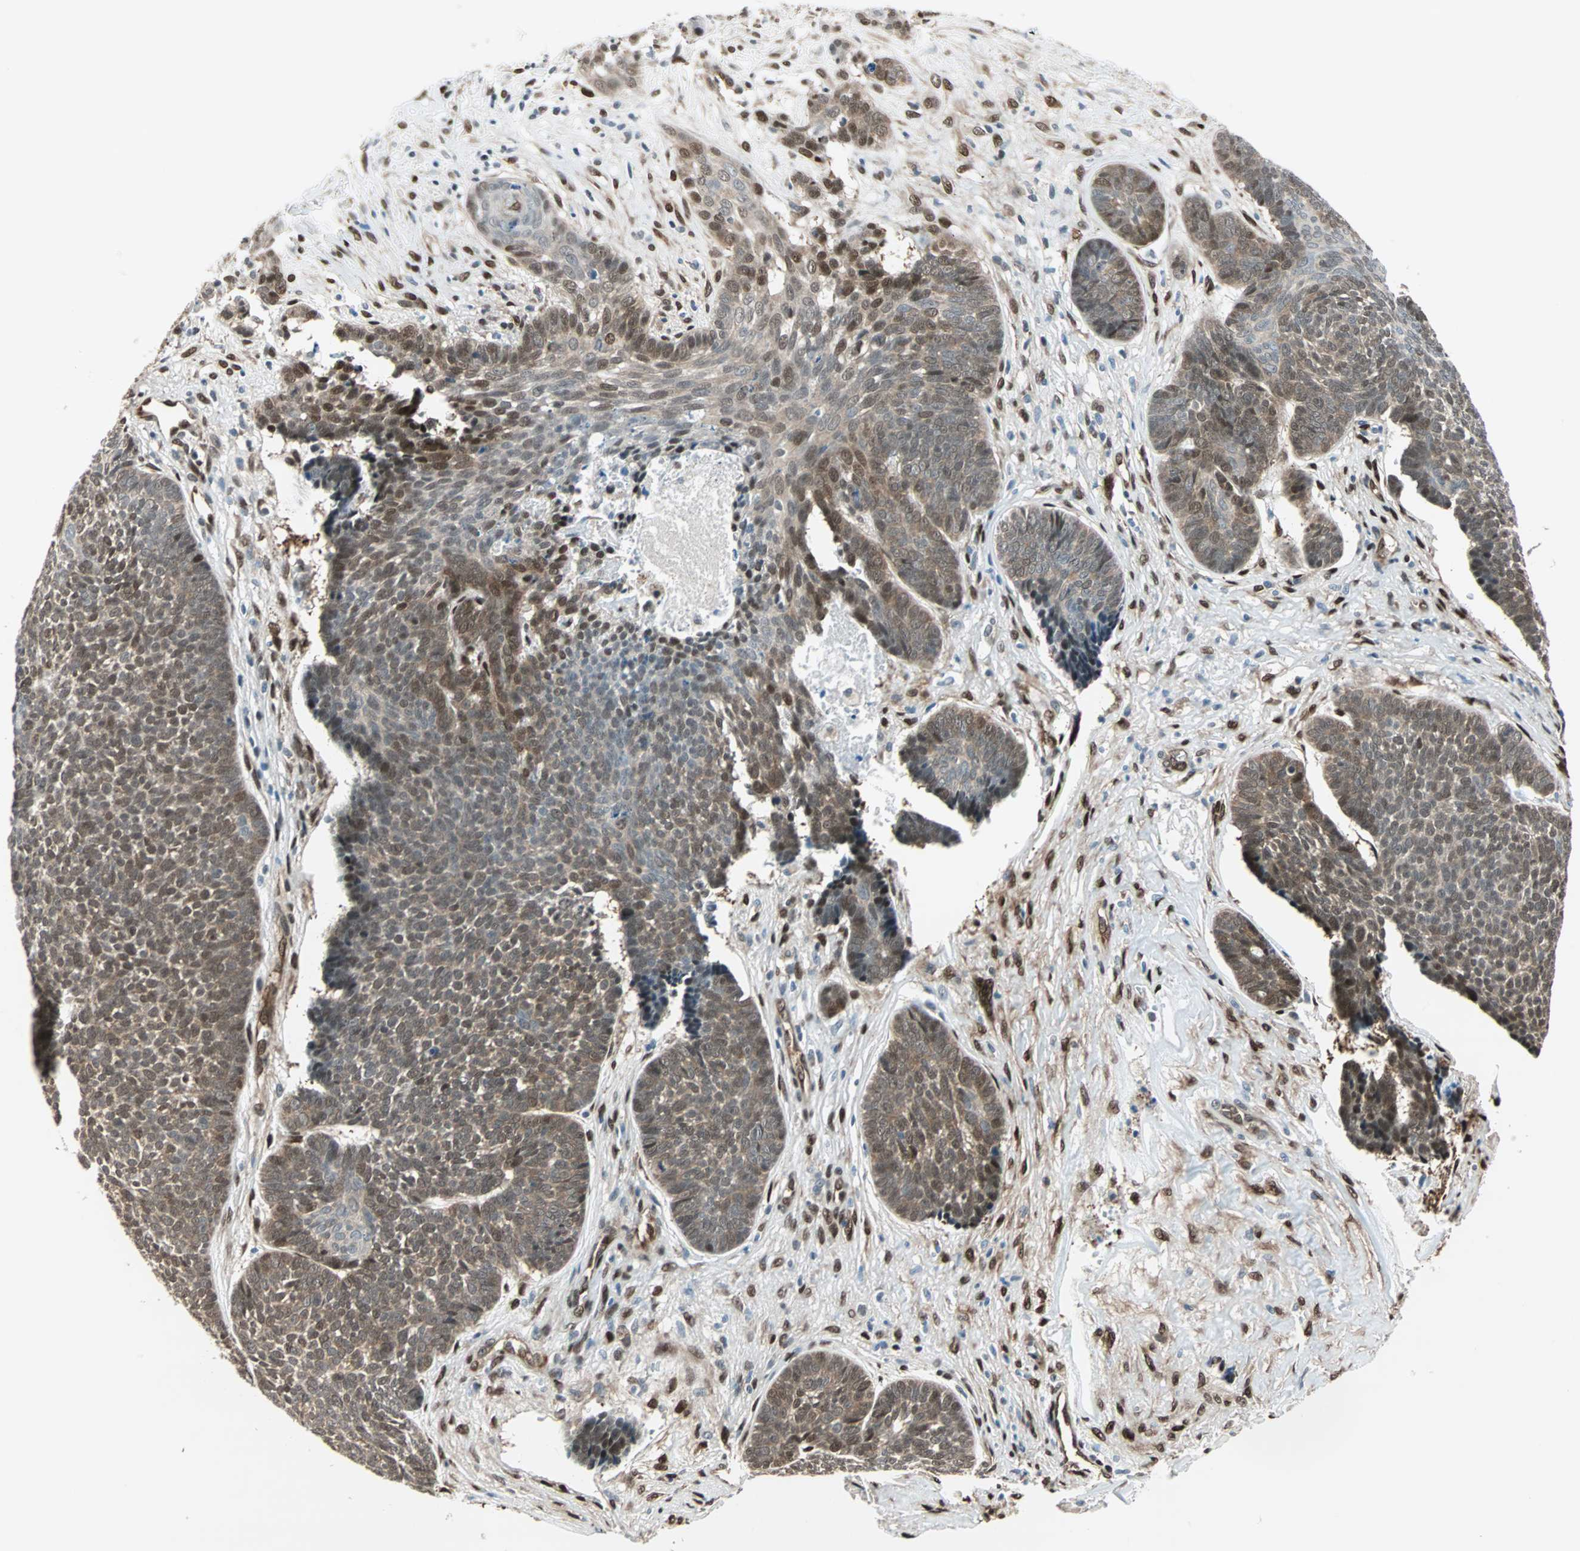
{"staining": {"intensity": "strong", "quantity": ">75%", "location": "cytoplasmic/membranous,nuclear"}, "tissue": "skin cancer", "cell_type": "Tumor cells", "image_type": "cancer", "snomed": [{"axis": "morphology", "description": "Basal cell carcinoma"}, {"axis": "topography", "description": "Skin"}], "caption": "Strong cytoplasmic/membranous and nuclear protein positivity is seen in about >75% of tumor cells in skin cancer.", "gene": "WWTR1", "patient": {"sex": "male", "age": 84}}